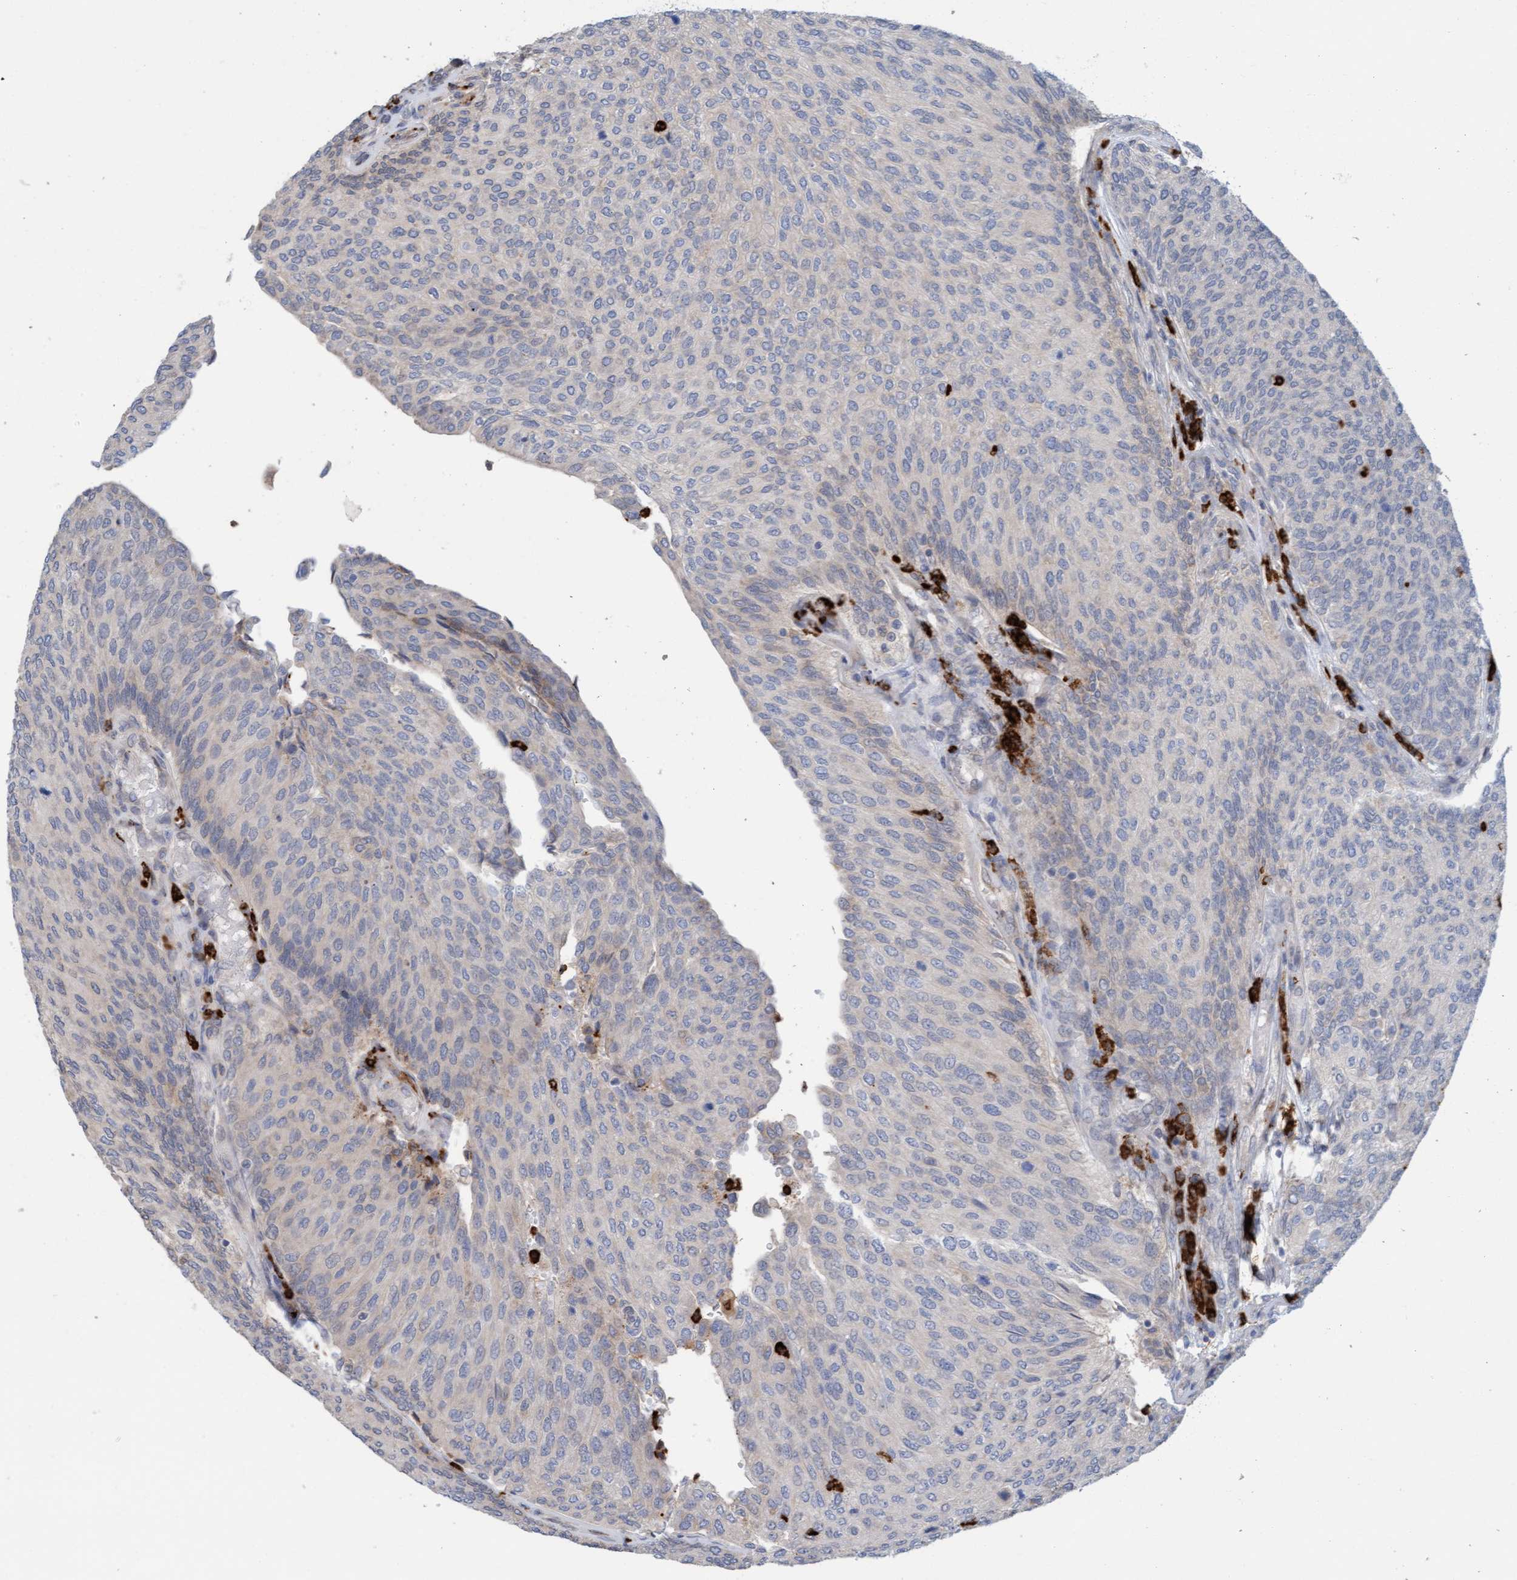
{"staining": {"intensity": "weak", "quantity": "<25%", "location": "cytoplasmic/membranous"}, "tissue": "urothelial cancer", "cell_type": "Tumor cells", "image_type": "cancer", "snomed": [{"axis": "morphology", "description": "Urothelial carcinoma, Low grade"}, {"axis": "topography", "description": "Urinary bladder"}], "caption": "IHC micrograph of neoplastic tissue: human urothelial cancer stained with DAB shows no significant protein positivity in tumor cells.", "gene": "MMP8", "patient": {"sex": "female", "age": 79}}